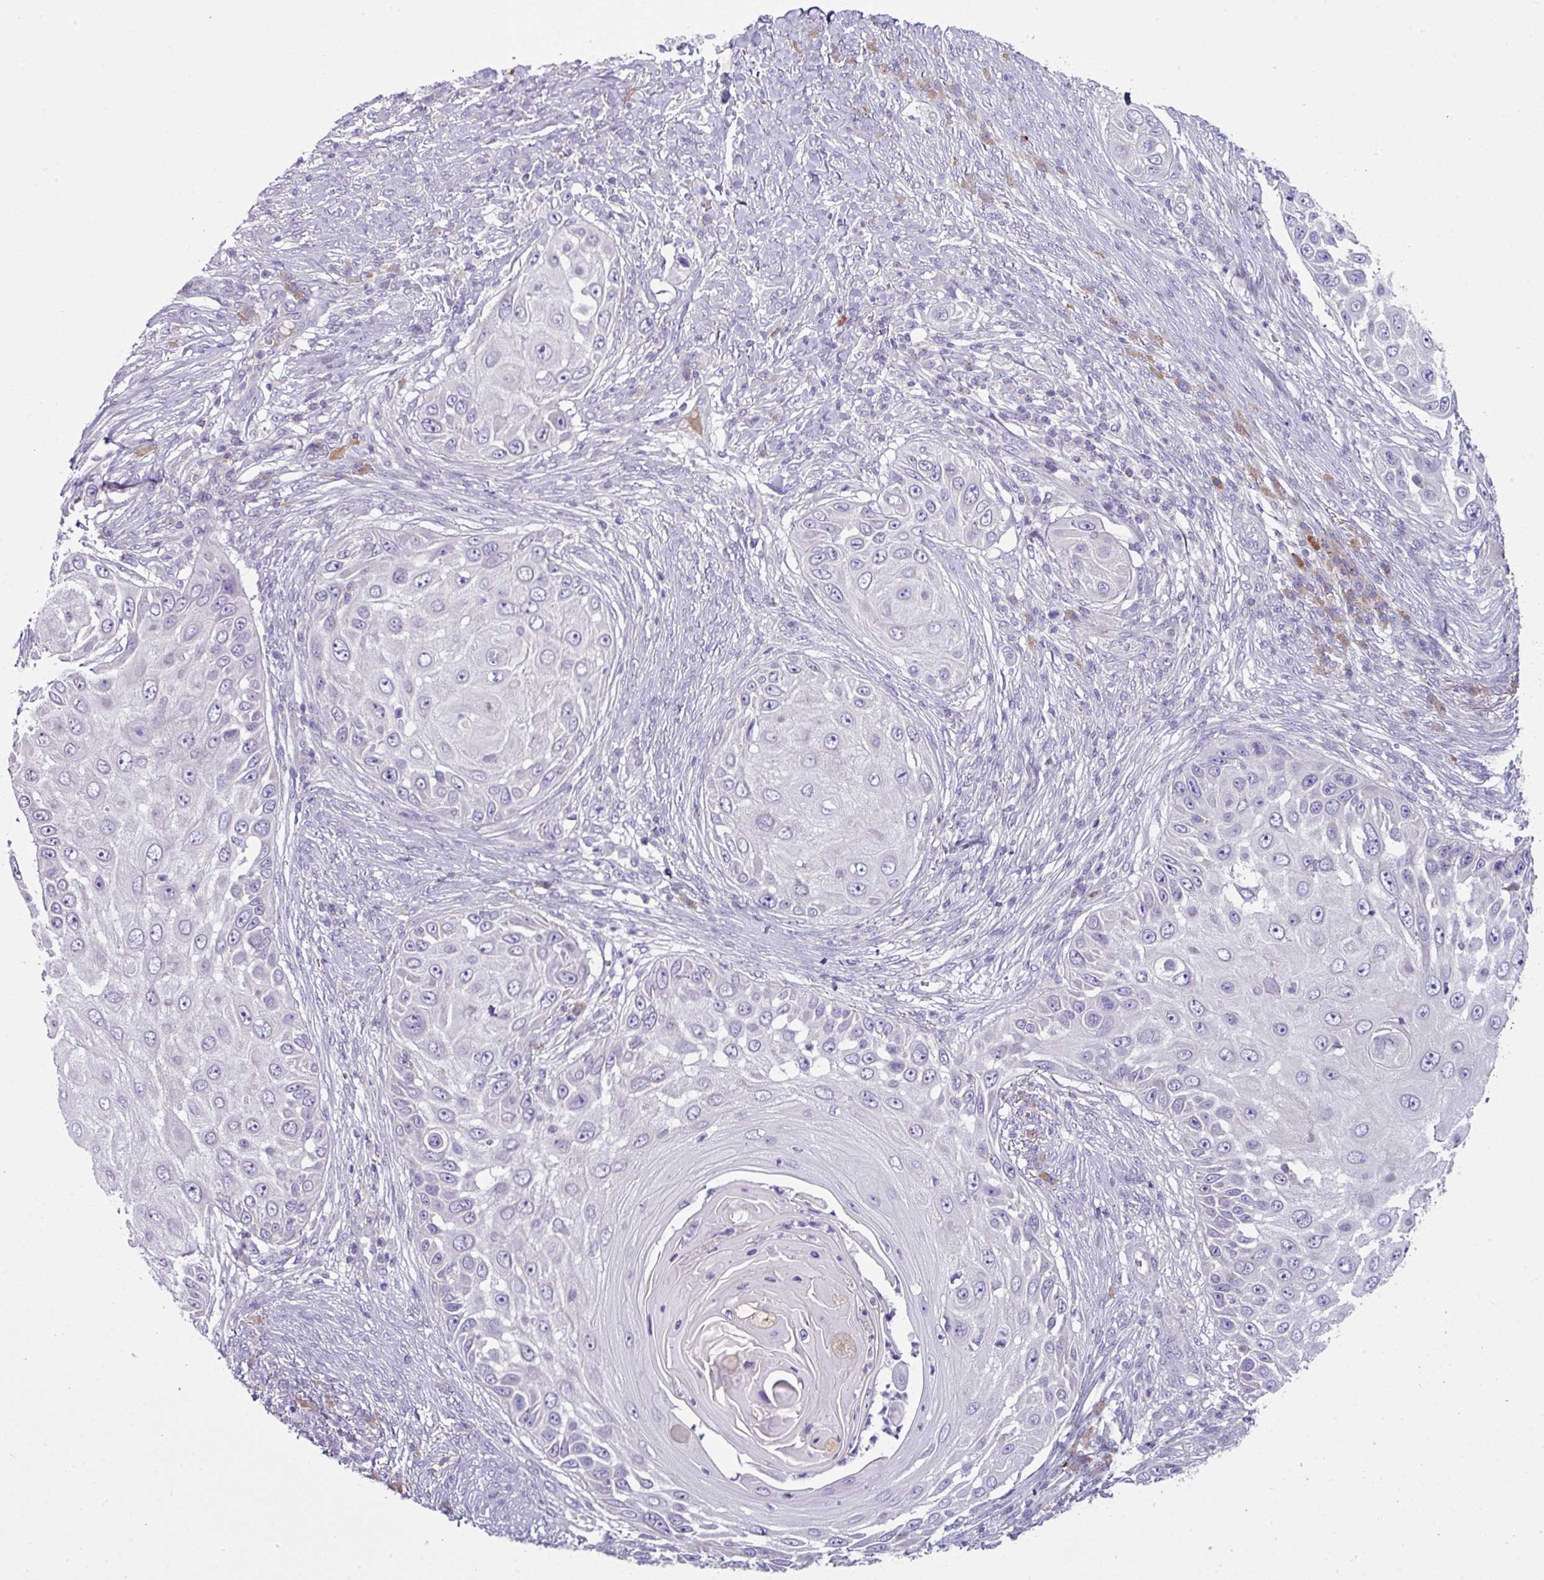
{"staining": {"intensity": "negative", "quantity": "none", "location": "none"}, "tissue": "skin cancer", "cell_type": "Tumor cells", "image_type": "cancer", "snomed": [{"axis": "morphology", "description": "Squamous cell carcinoma, NOS"}, {"axis": "topography", "description": "Skin"}], "caption": "Immunohistochemistry (IHC) micrograph of skin squamous cell carcinoma stained for a protein (brown), which exhibits no staining in tumor cells.", "gene": "SLAMF6", "patient": {"sex": "female", "age": 44}}